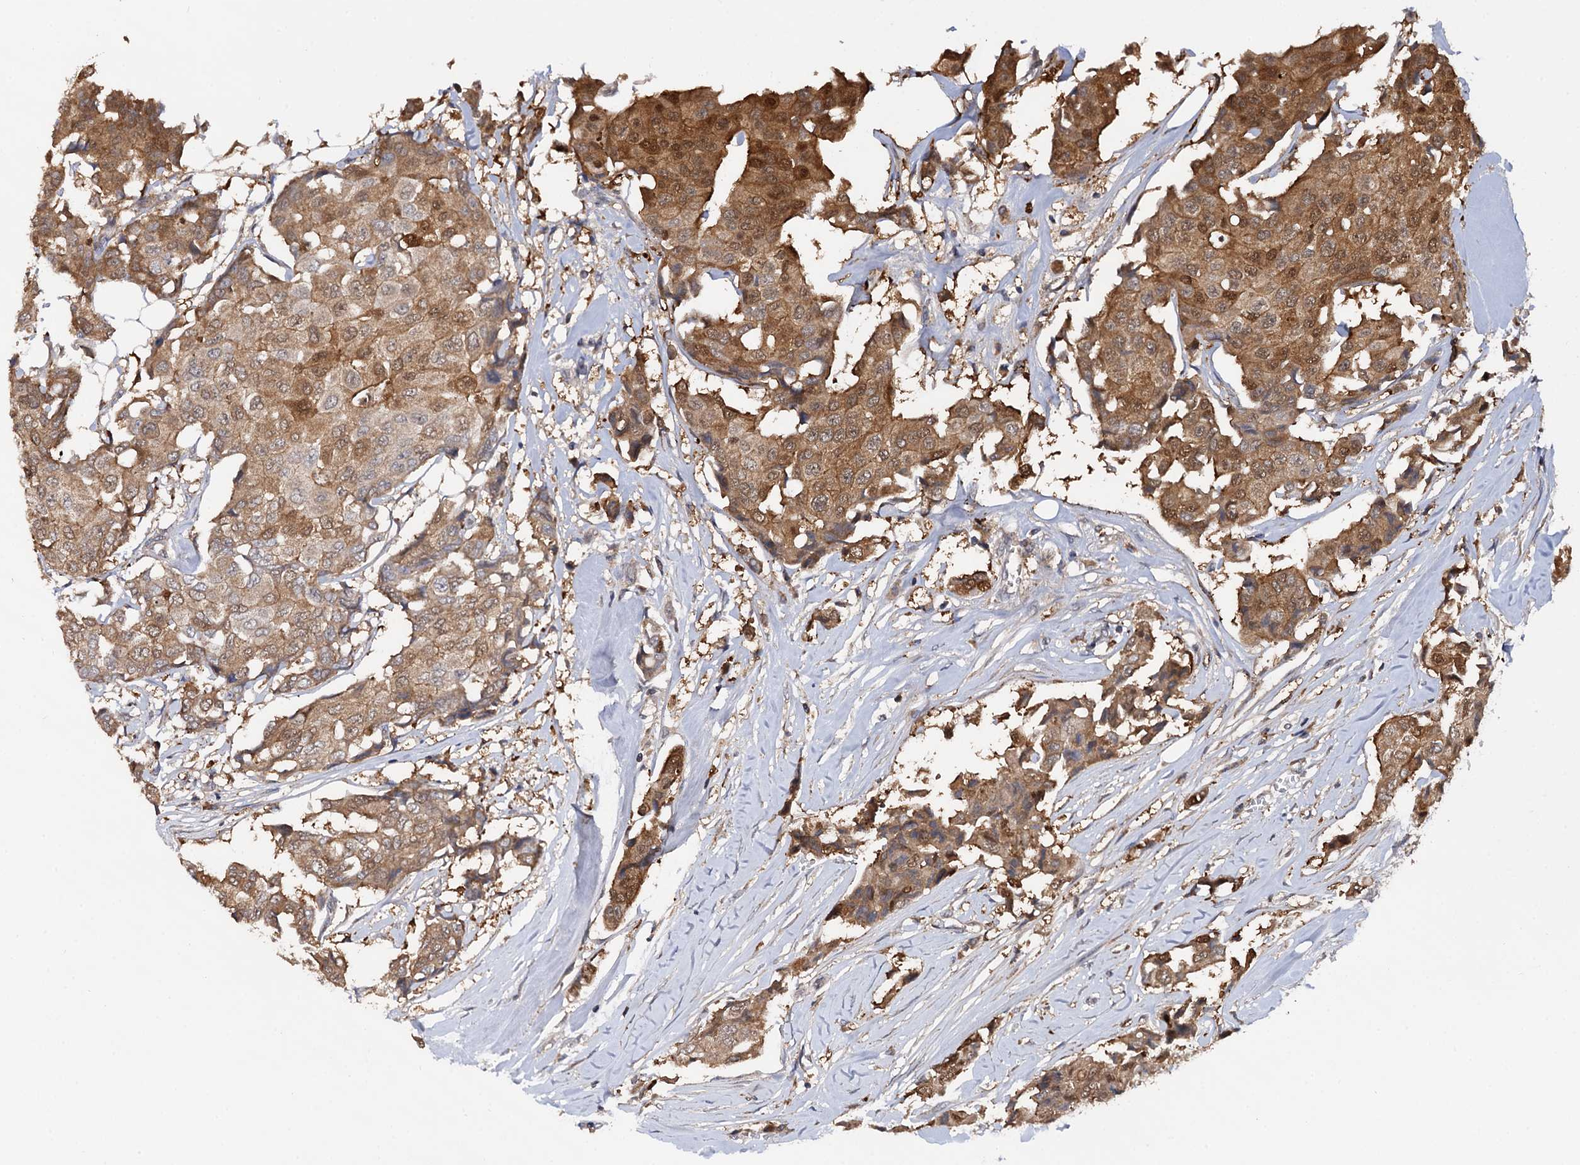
{"staining": {"intensity": "moderate", "quantity": ">75%", "location": "cytoplasmic/membranous"}, "tissue": "breast cancer", "cell_type": "Tumor cells", "image_type": "cancer", "snomed": [{"axis": "morphology", "description": "Duct carcinoma"}, {"axis": "topography", "description": "Breast"}], "caption": "The image shows immunohistochemical staining of breast cancer. There is moderate cytoplasmic/membranous staining is seen in approximately >75% of tumor cells. (brown staining indicates protein expression, while blue staining denotes nuclei).", "gene": "SELENOP", "patient": {"sex": "female", "age": 80}}